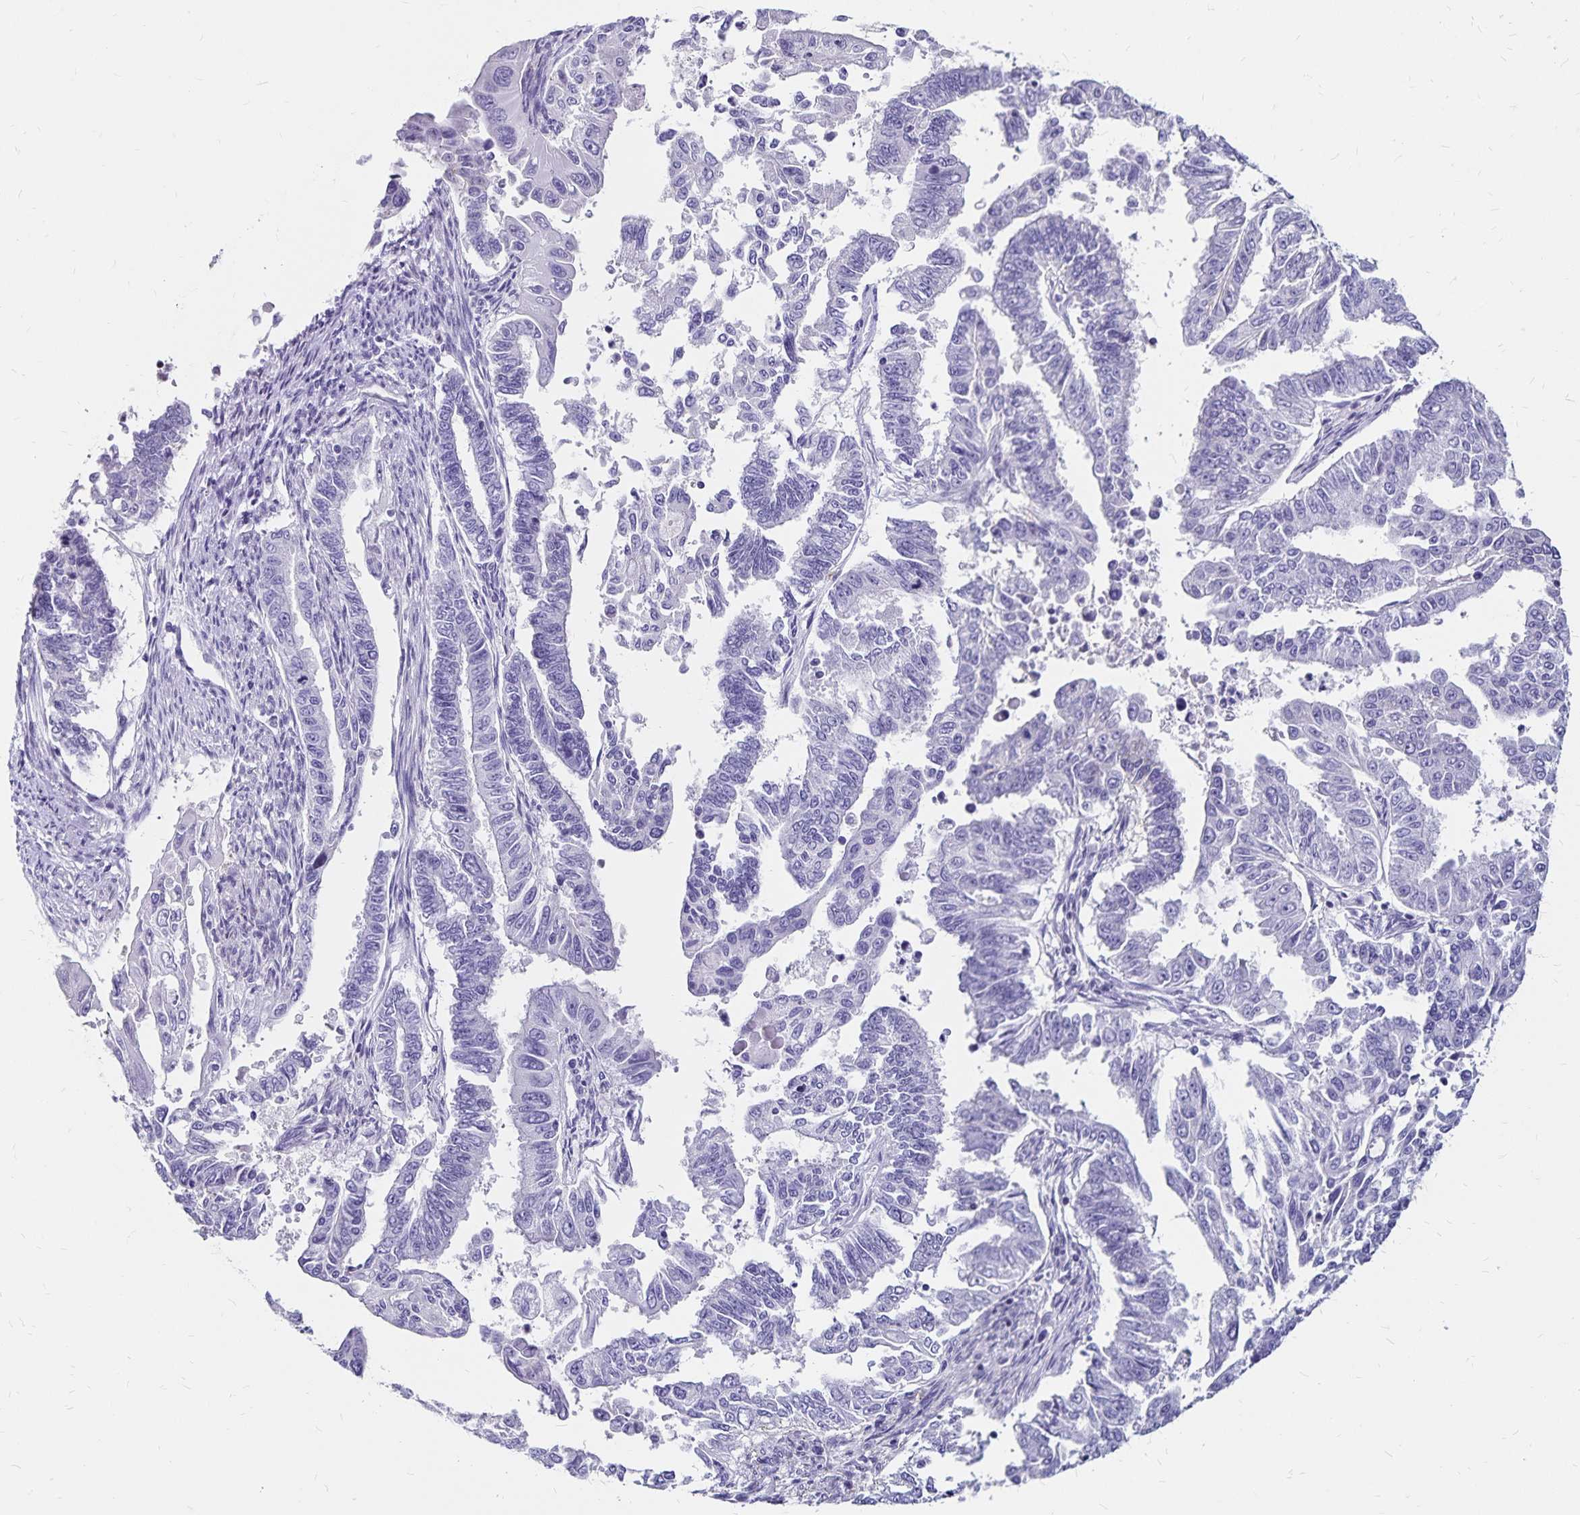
{"staining": {"intensity": "negative", "quantity": "none", "location": "none"}, "tissue": "endometrial cancer", "cell_type": "Tumor cells", "image_type": "cancer", "snomed": [{"axis": "morphology", "description": "Adenocarcinoma, NOS"}, {"axis": "topography", "description": "Uterus"}], "caption": "Immunohistochemical staining of human adenocarcinoma (endometrial) shows no significant expression in tumor cells. (DAB (3,3'-diaminobenzidine) immunohistochemistry (IHC), high magnification).", "gene": "IKZF1", "patient": {"sex": "female", "age": 59}}